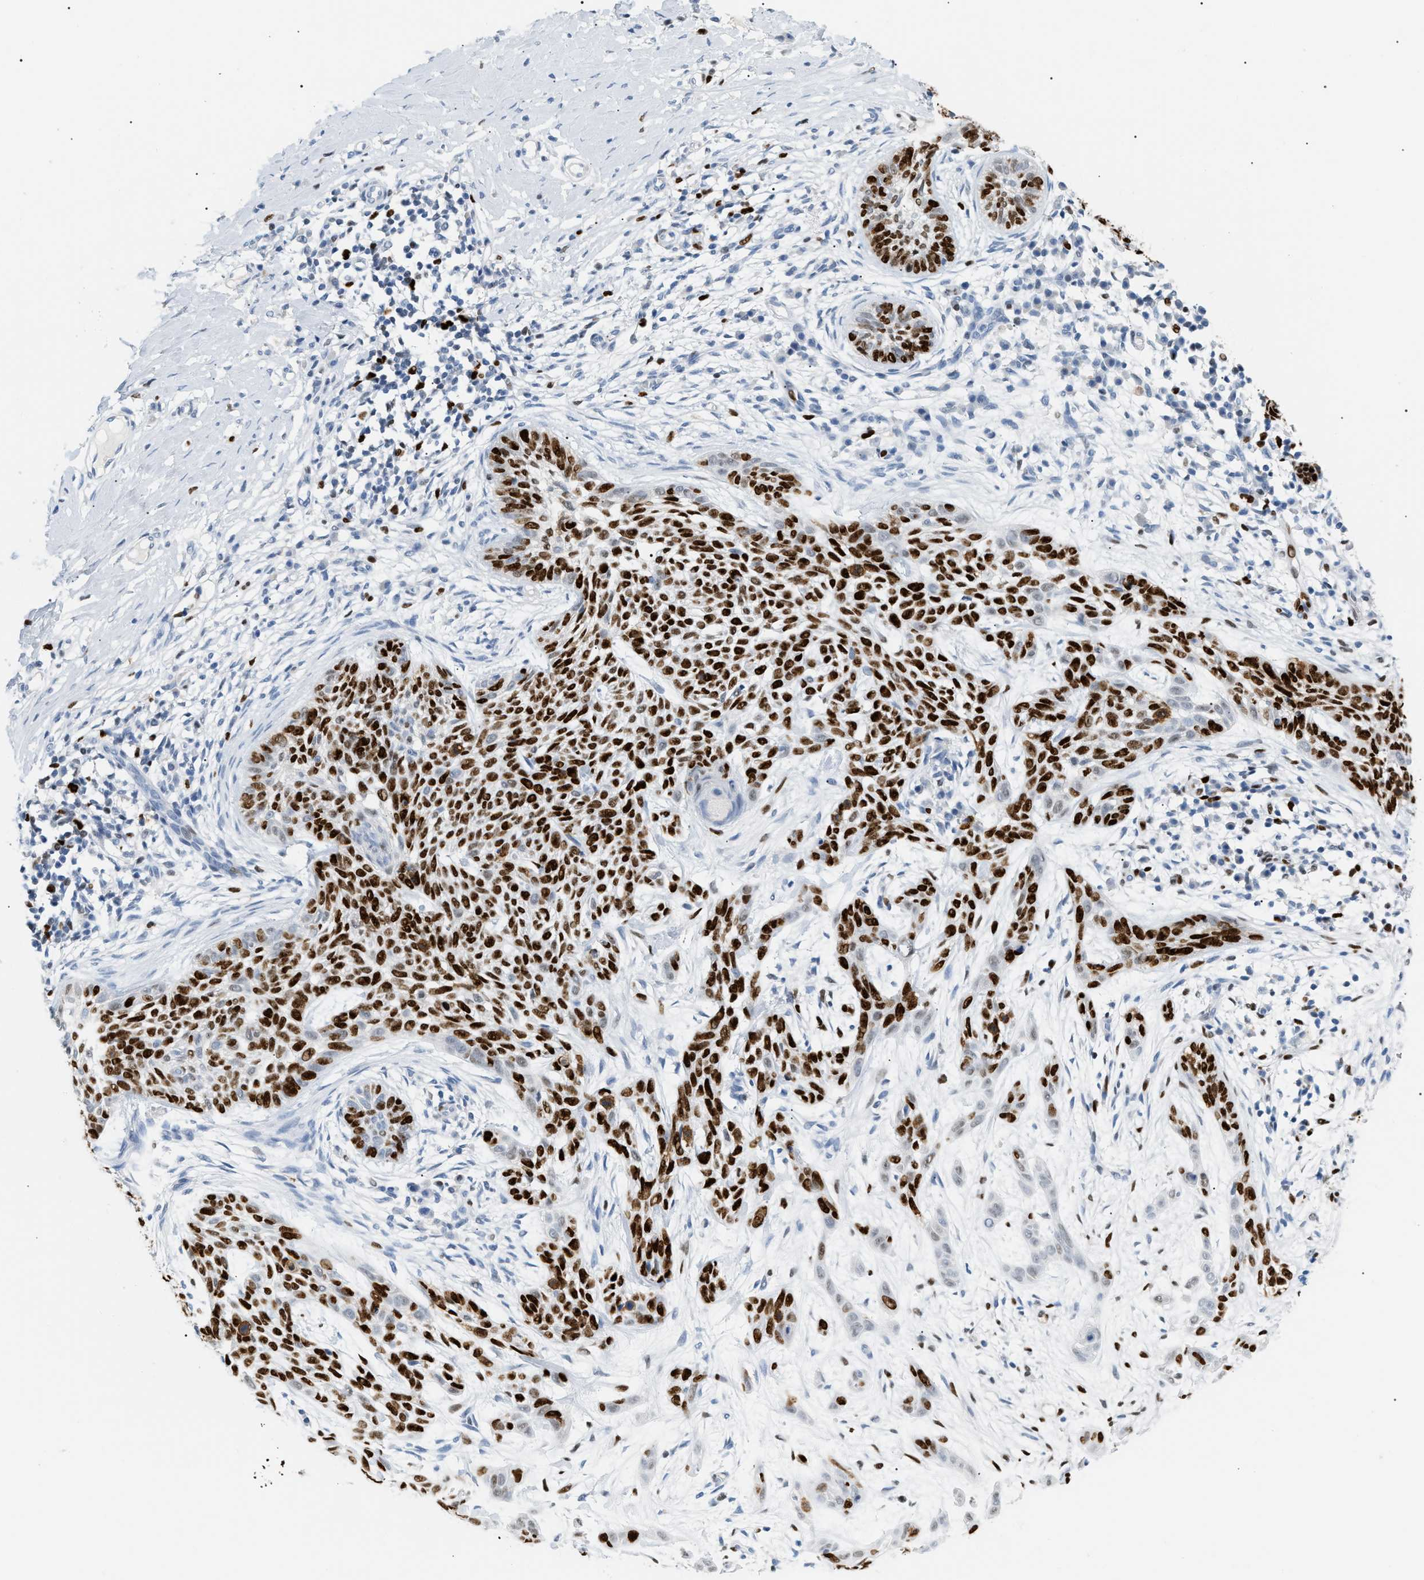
{"staining": {"intensity": "strong", "quantity": ">75%", "location": "nuclear"}, "tissue": "skin cancer", "cell_type": "Tumor cells", "image_type": "cancer", "snomed": [{"axis": "morphology", "description": "Basal cell carcinoma"}, {"axis": "topography", "description": "Skin"}], "caption": "DAB immunohistochemical staining of human basal cell carcinoma (skin) reveals strong nuclear protein positivity in about >75% of tumor cells.", "gene": "MCM7", "patient": {"sex": "female", "age": 59}}